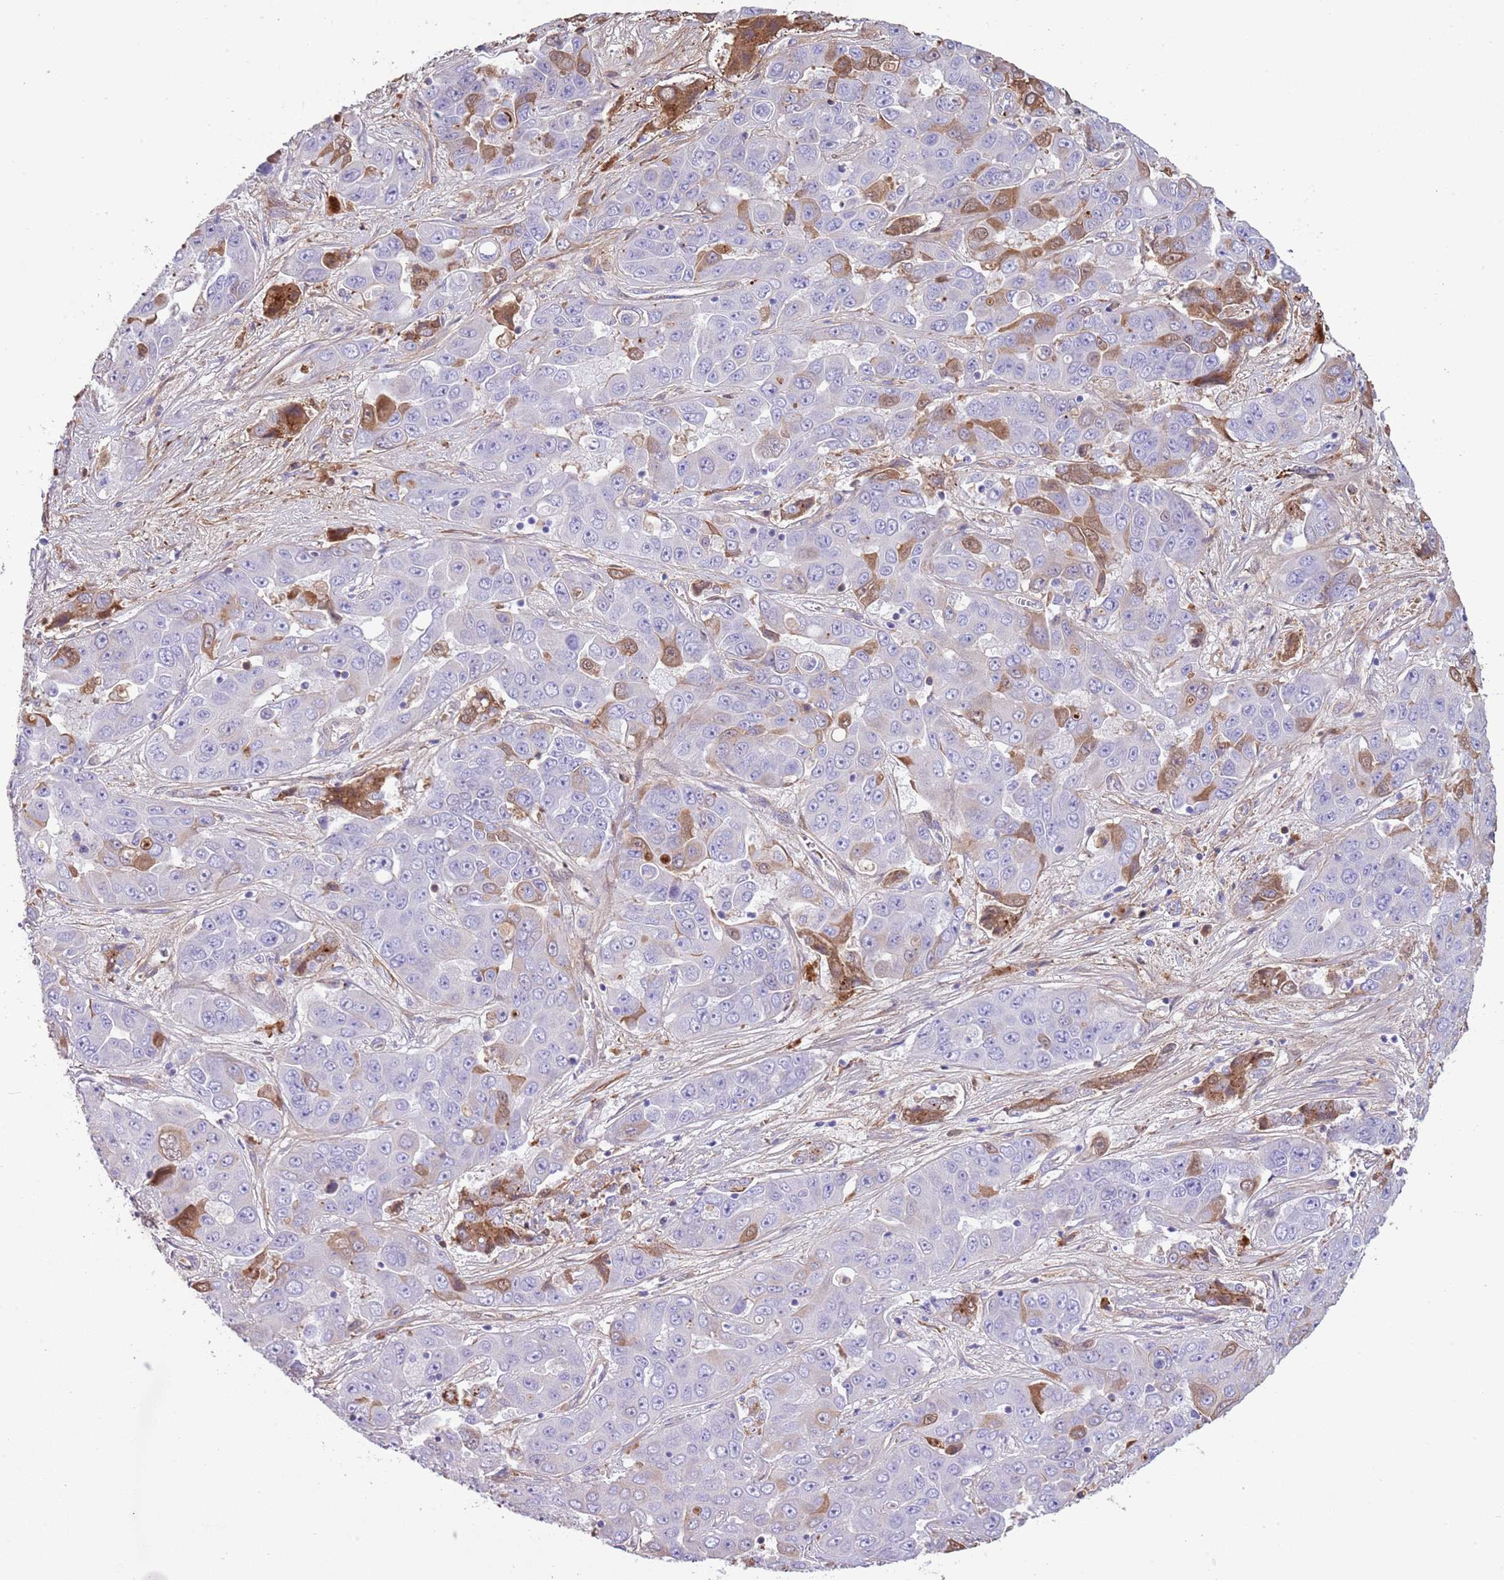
{"staining": {"intensity": "moderate", "quantity": "<25%", "location": "cytoplasmic/membranous"}, "tissue": "liver cancer", "cell_type": "Tumor cells", "image_type": "cancer", "snomed": [{"axis": "morphology", "description": "Cholangiocarcinoma"}, {"axis": "topography", "description": "Liver"}], "caption": "Tumor cells show moderate cytoplasmic/membranous expression in about <25% of cells in liver cancer (cholangiocarcinoma).", "gene": "ABHD17C", "patient": {"sex": "female", "age": 52}}